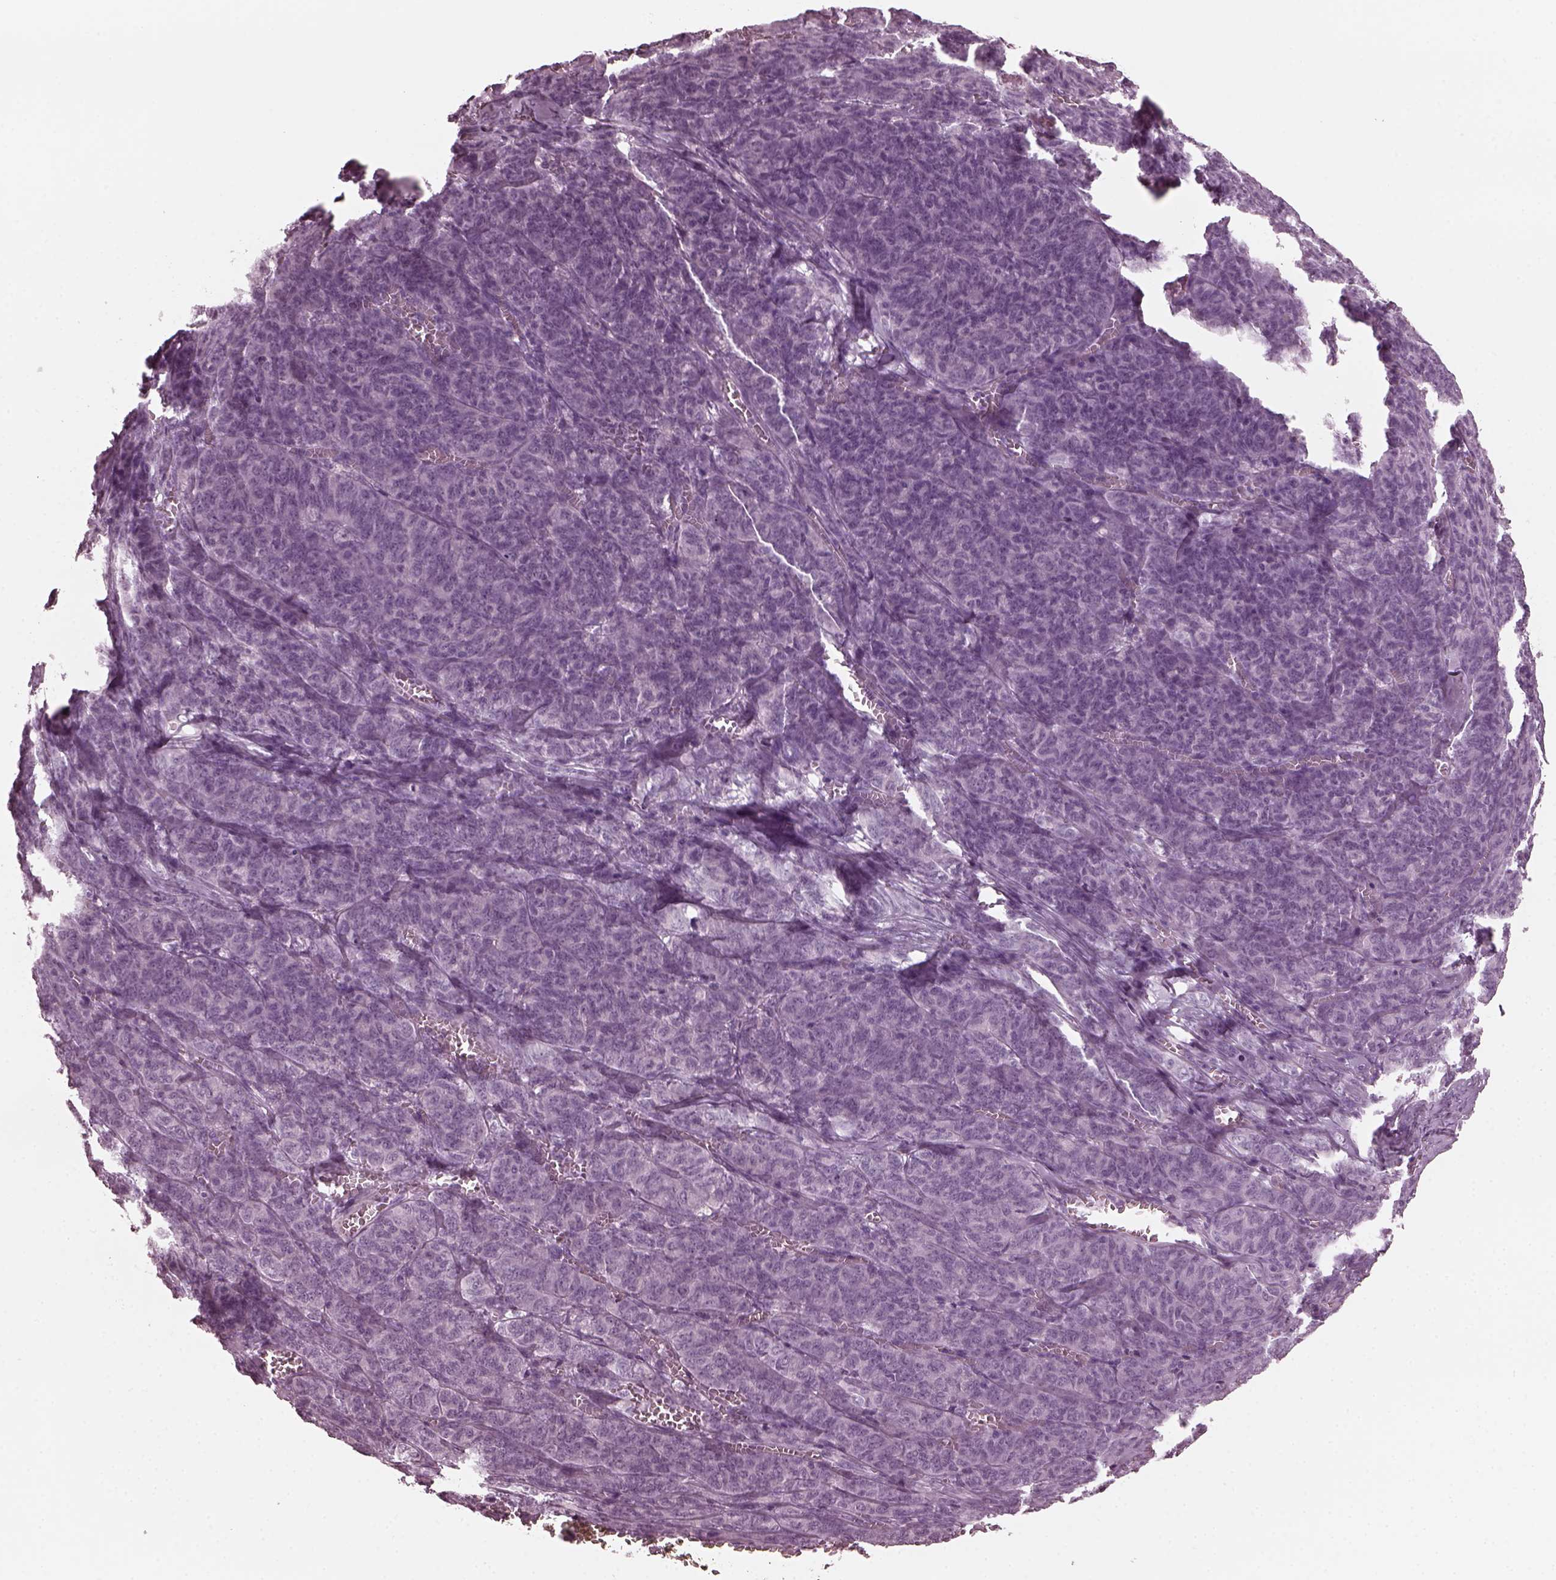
{"staining": {"intensity": "negative", "quantity": "none", "location": "none"}, "tissue": "ovarian cancer", "cell_type": "Tumor cells", "image_type": "cancer", "snomed": [{"axis": "morphology", "description": "Carcinoma, endometroid"}, {"axis": "topography", "description": "Ovary"}], "caption": "Immunohistochemistry micrograph of neoplastic tissue: ovarian cancer (endometroid carcinoma) stained with DAB reveals no significant protein expression in tumor cells.", "gene": "GRM6", "patient": {"sex": "female", "age": 80}}